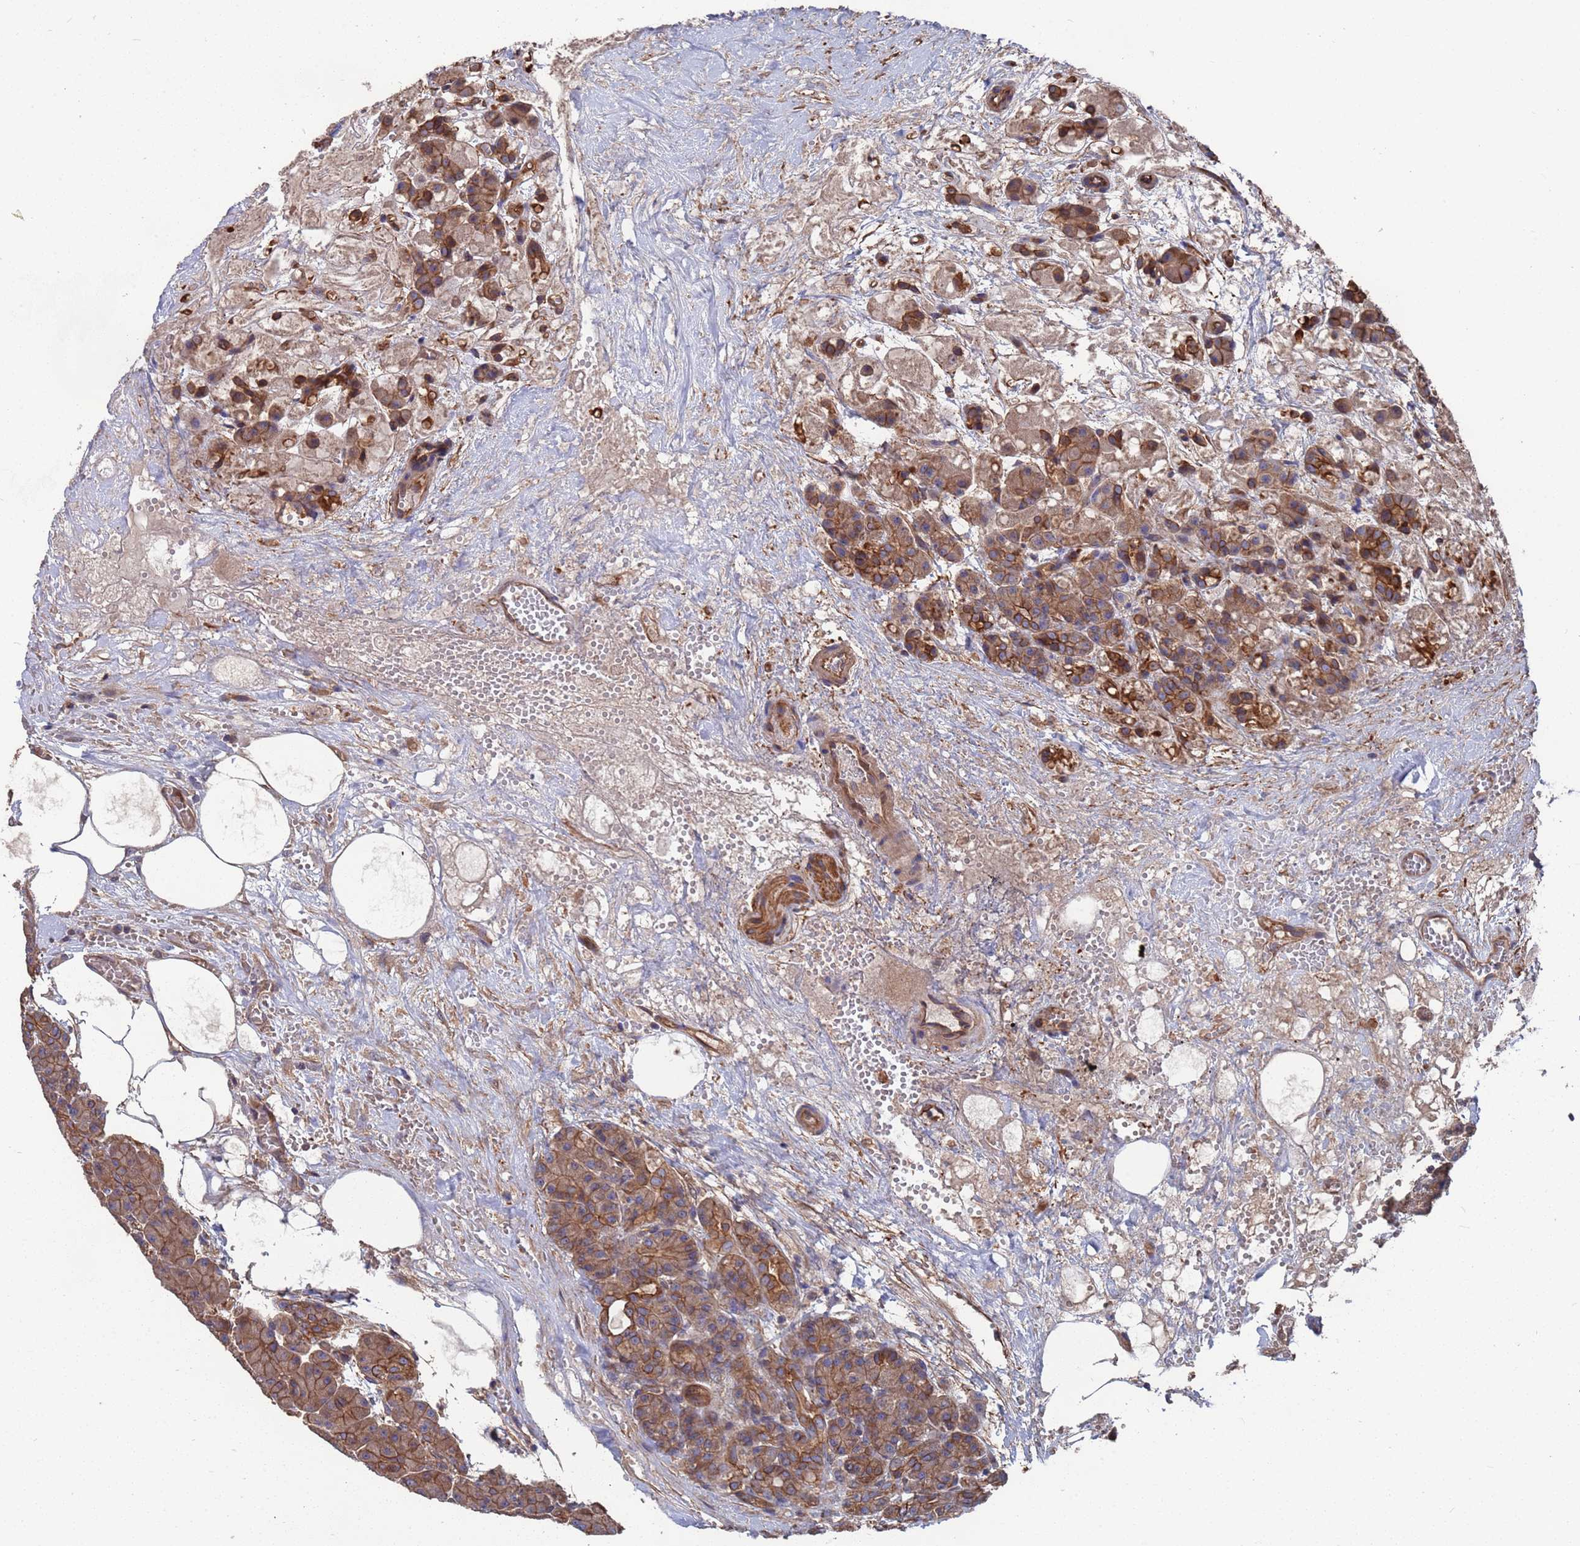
{"staining": {"intensity": "moderate", "quantity": ">75%", "location": "cytoplasmic/membranous"}, "tissue": "pancreas", "cell_type": "Exocrine glandular cells", "image_type": "normal", "snomed": [{"axis": "morphology", "description": "Normal tissue, NOS"}, {"axis": "topography", "description": "Pancreas"}], "caption": "IHC photomicrograph of benign pancreas: pancreas stained using IHC reveals medium levels of moderate protein expression localized specifically in the cytoplasmic/membranous of exocrine glandular cells, appearing as a cytoplasmic/membranous brown color.", "gene": "NDUFAF6", "patient": {"sex": "male", "age": 63}}